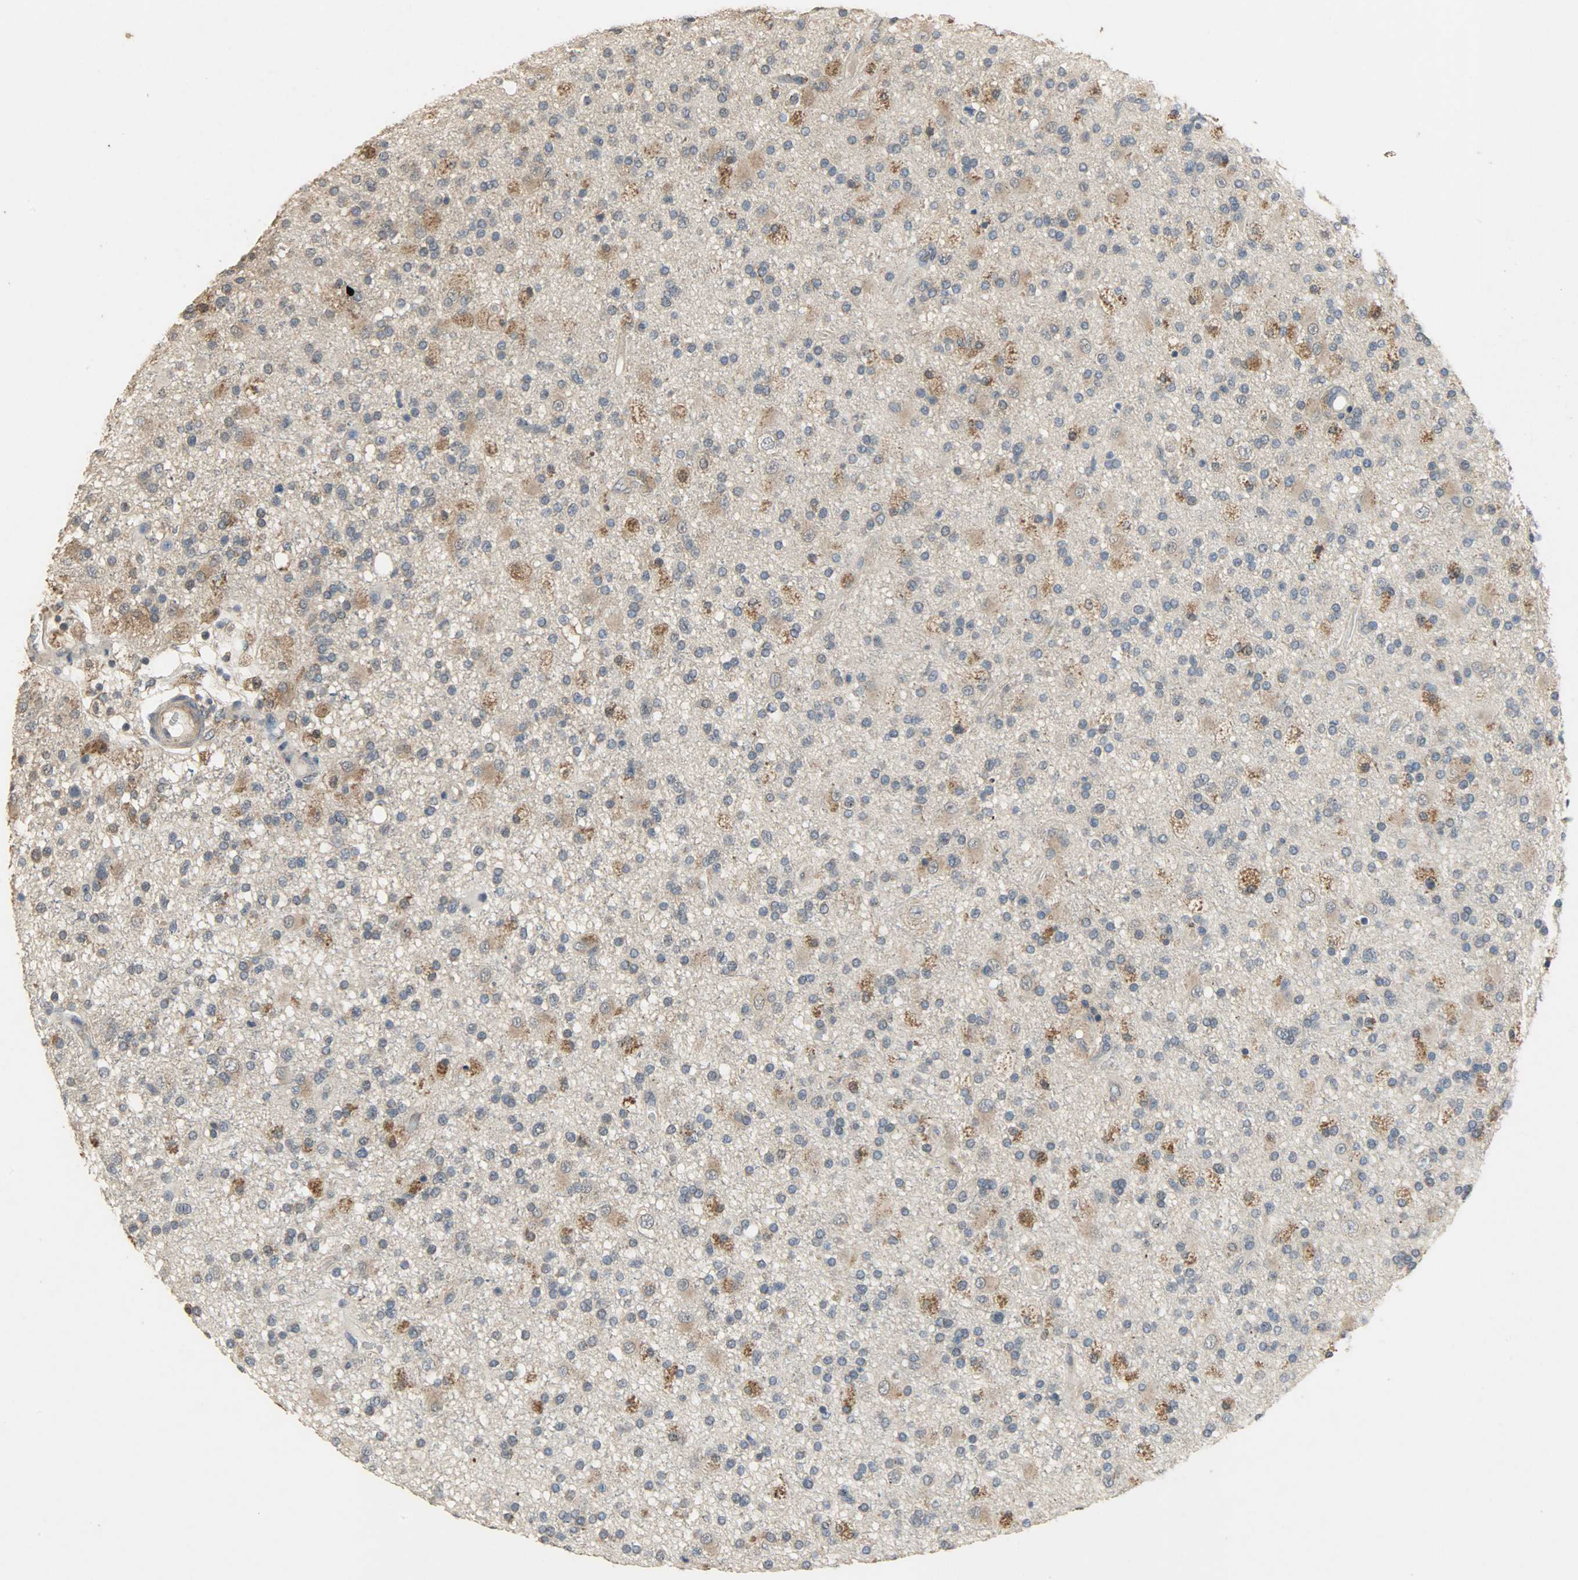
{"staining": {"intensity": "moderate", "quantity": ">75%", "location": "cytoplasmic/membranous"}, "tissue": "glioma", "cell_type": "Tumor cells", "image_type": "cancer", "snomed": [{"axis": "morphology", "description": "Glioma, malignant, High grade"}, {"axis": "topography", "description": "Brain"}], "caption": "A histopathology image of human glioma stained for a protein exhibits moderate cytoplasmic/membranous brown staining in tumor cells. (DAB (3,3'-diaminobenzidine) IHC, brown staining for protein, blue staining for nuclei).", "gene": "CDKN2C", "patient": {"sex": "male", "age": 33}}